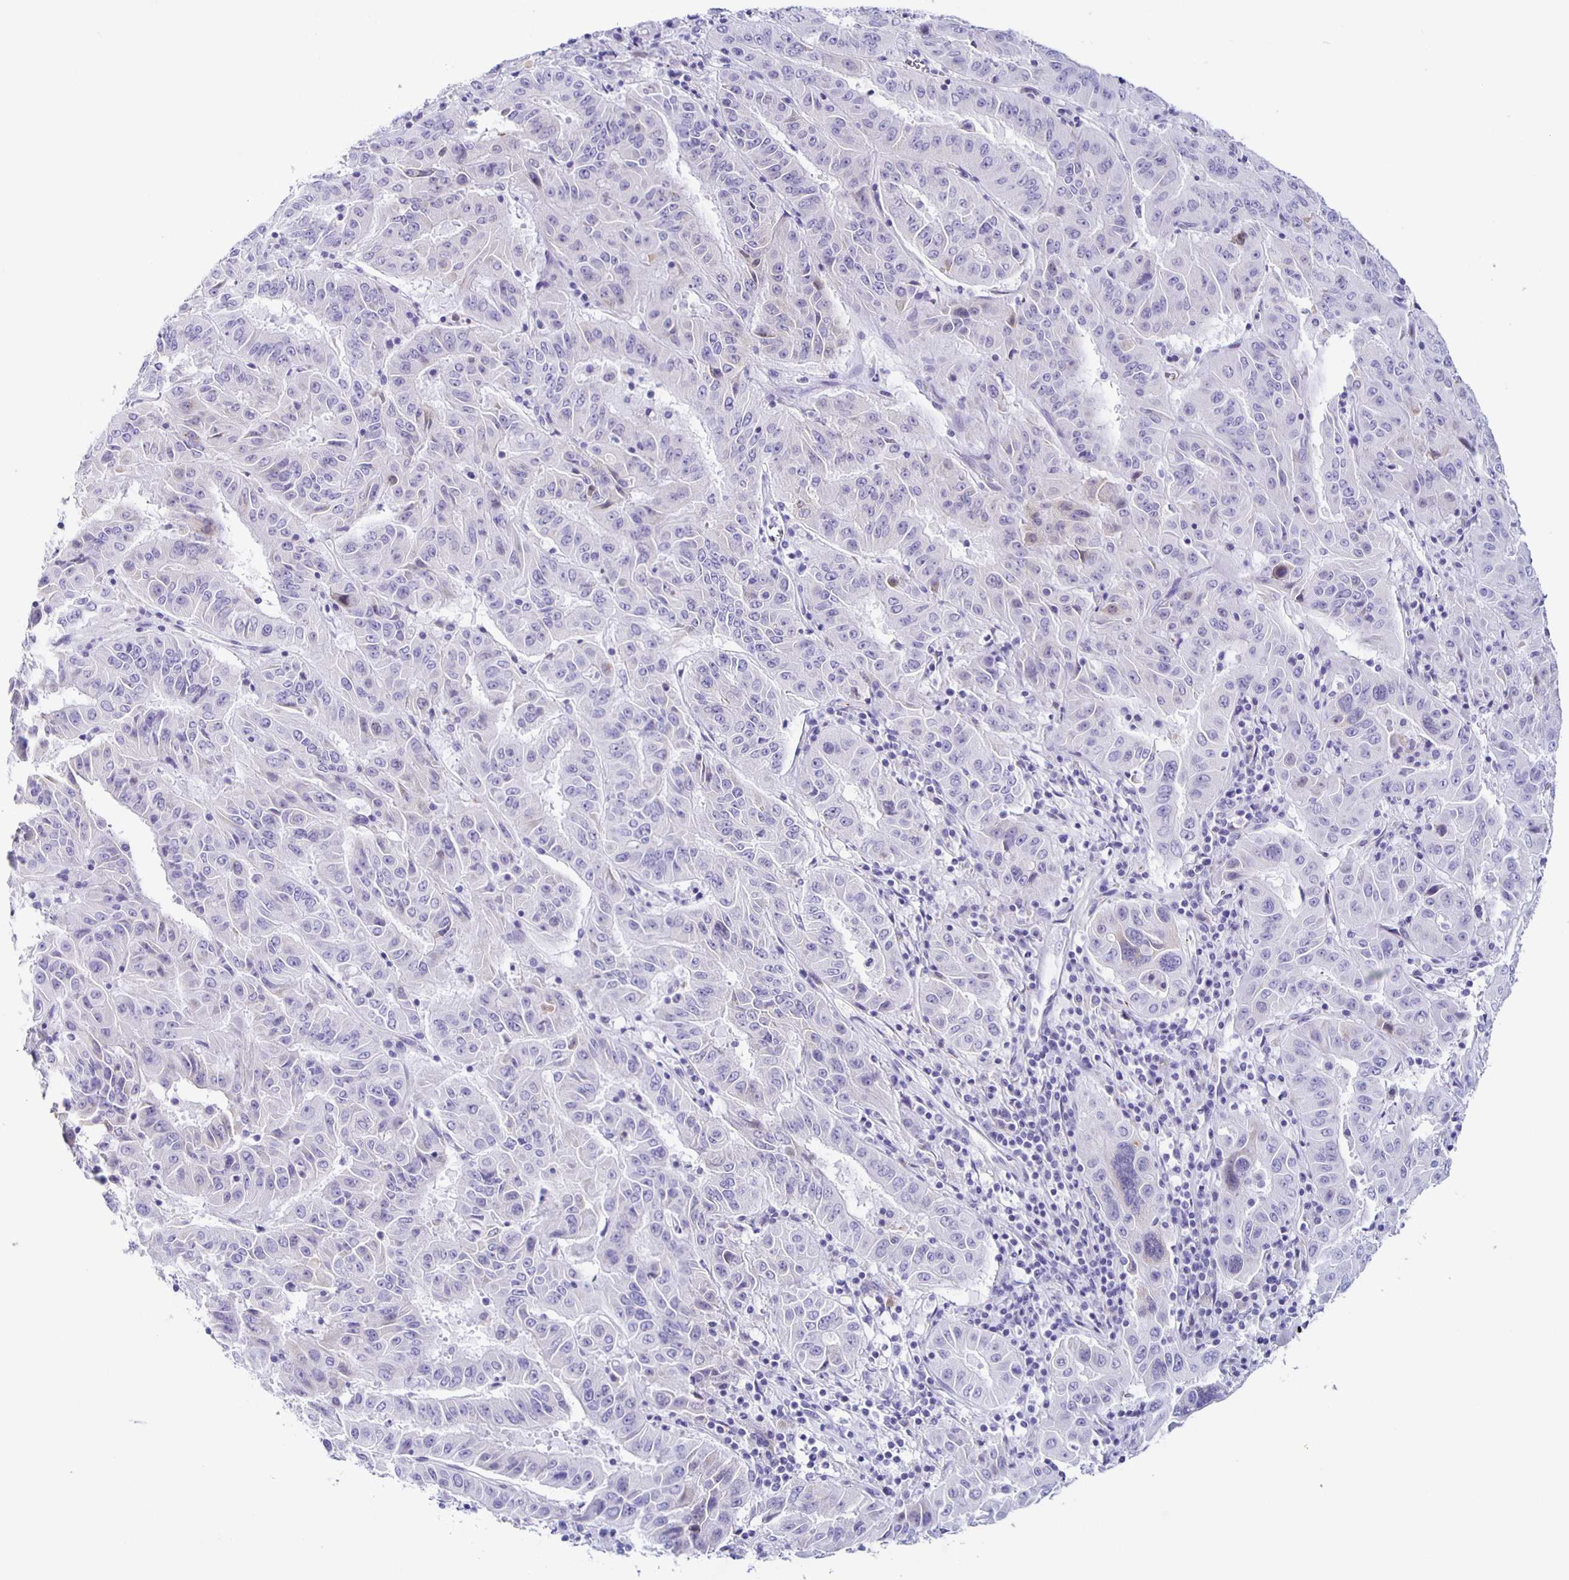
{"staining": {"intensity": "negative", "quantity": "none", "location": "none"}, "tissue": "pancreatic cancer", "cell_type": "Tumor cells", "image_type": "cancer", "snomed": [{"axis": "morphology", "description": "Adenocarcinoma, NOS"}, {"axis": "topography", "description": "Pancreas"}], "caption": "Human pancreatic cancer (adenocarcinoma) stained for a protein using immunohistochemistry (IHC) demonstrates no positivity in tumor cells.", "gene": "AQP6", "patient": {"sex": "male", "age": 63}}